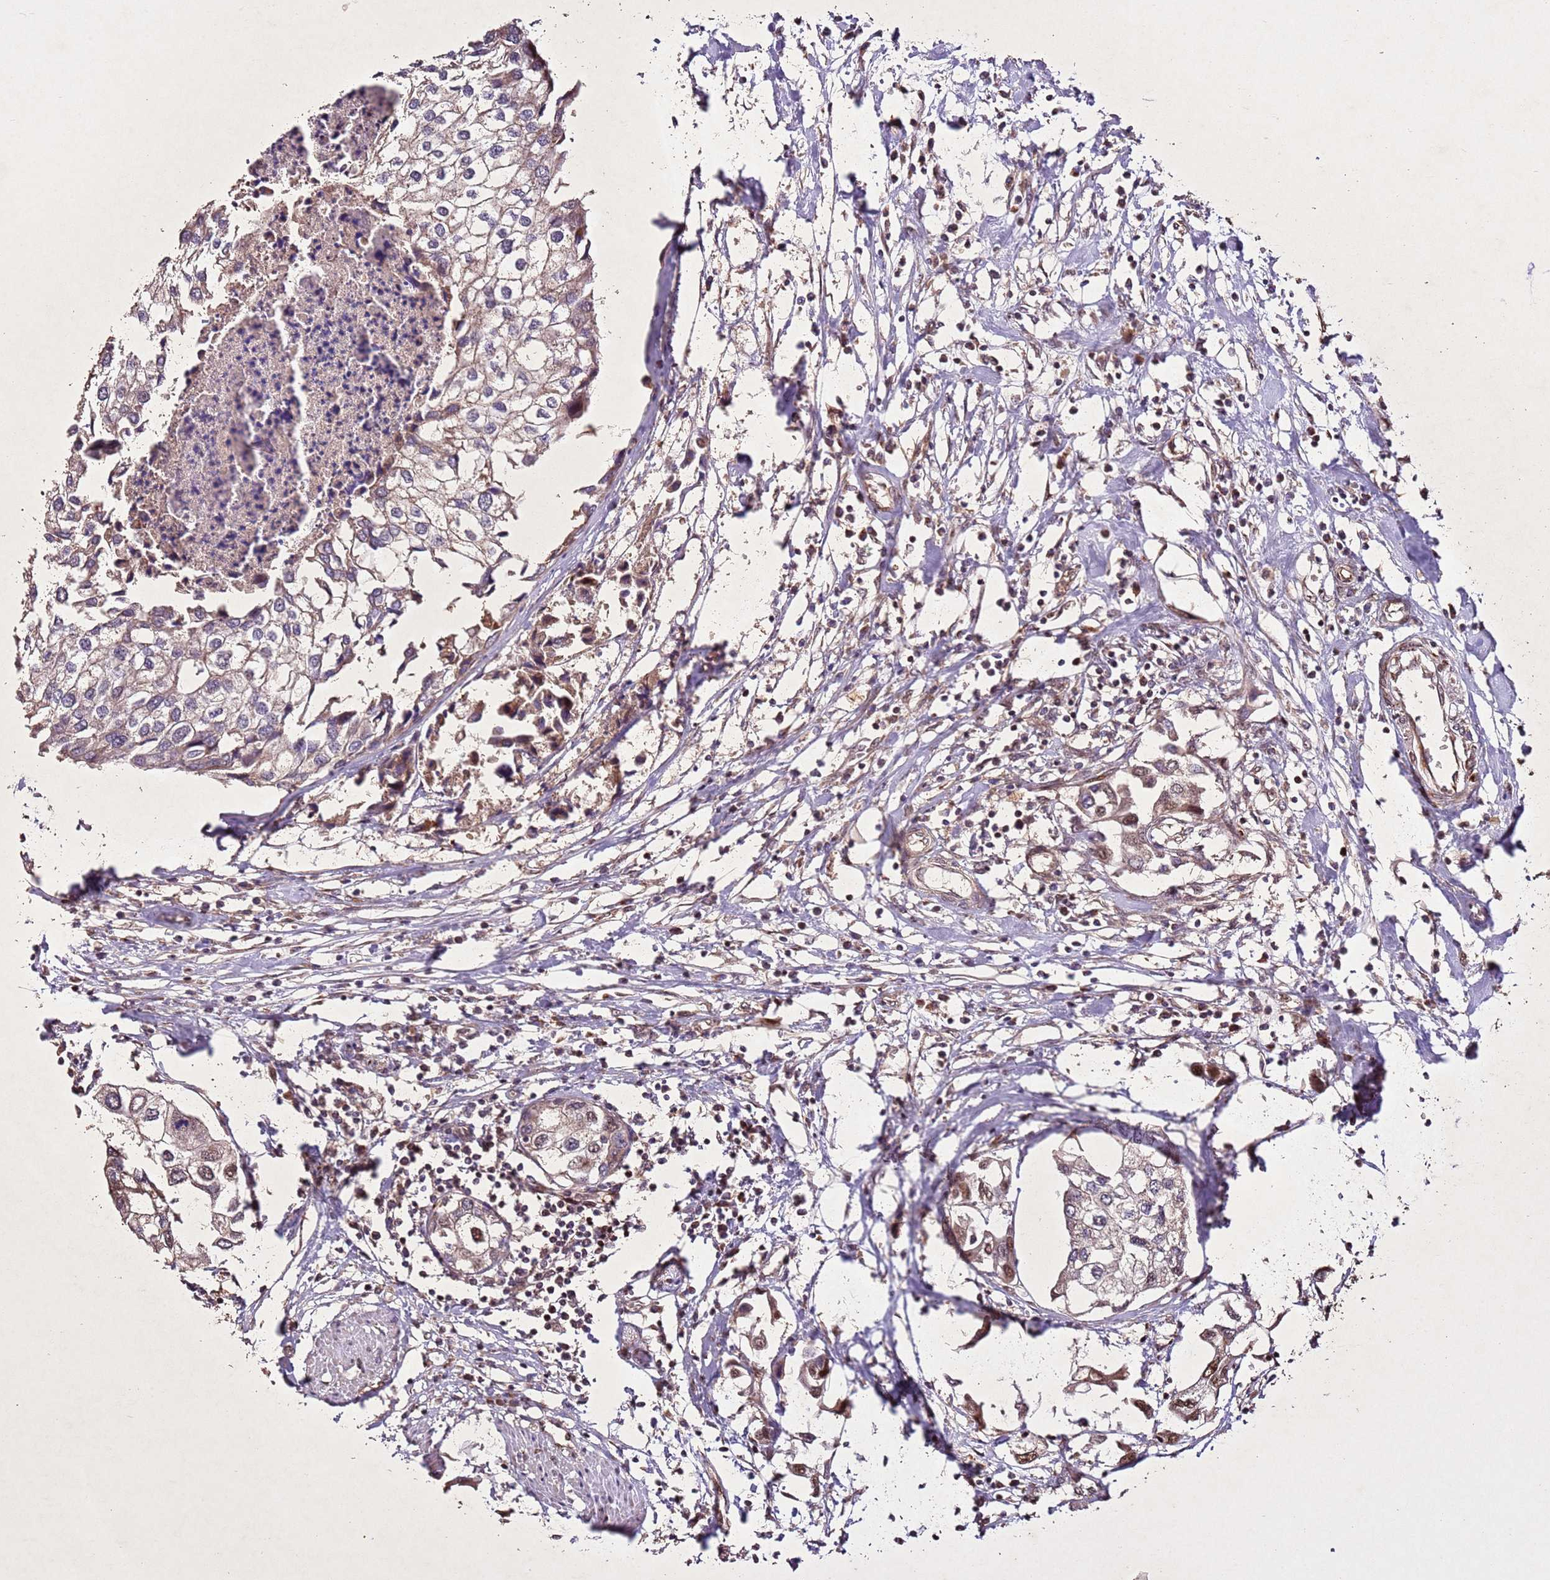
{"staining": {"intensity": "weak", "quantity": ">75%", "location": "cytoplasmic/membranous"}, "tissue": "urothelial cancer", "cell_type": "Tumor cells", "image_type": "cancer", "snomed": [{"axis": "morphology", "description": "Urothelial carcinoma, High grade"}, {"axis": "topography", "description": "Urinary bladder"}], "caption": "High-grade urothelial carcinoma stained with DAB immunohistochemistry (IHC) shows low levels of weak cytoplasmic/membranous positivity in approximately >75% of tumor cells. The staining is performed using DAB brown chromogen to label protein expression. The nuclei are counter-stained blue using hematoxylin.", "gene": "PTMA", "patient": {"sex": "male", "age": 64}}